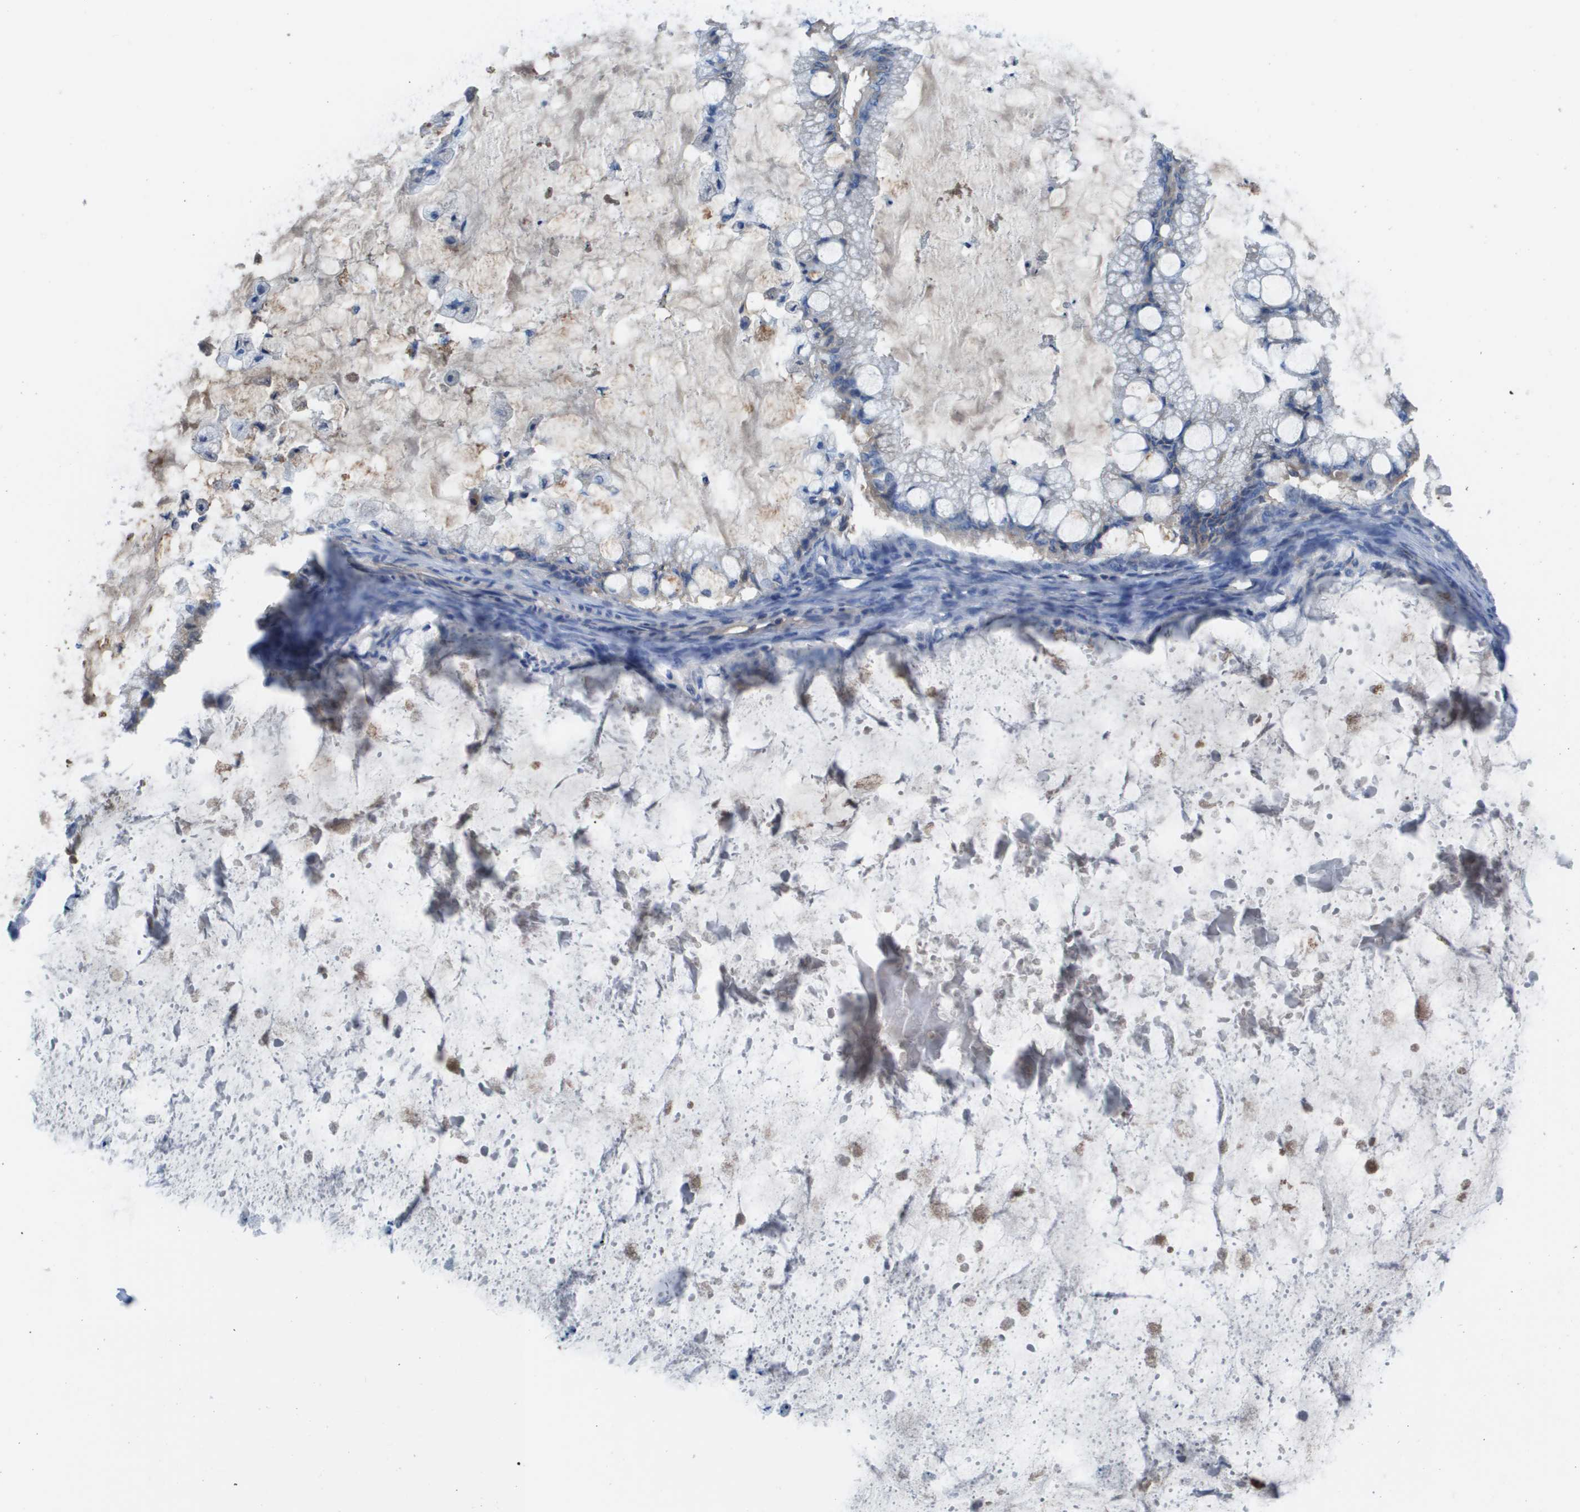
{"staining": {"intensity": "negative", "quantity": "none", "location": "none"}, "tissue": "ovarian cancer", "cell_type": "Tumor cells", "image_type": "cancer", "snomed": [{"axis": "morphology", "description": "Cystadenocarcinoma, mucinous, NOS"}, {"axis": "topography", "description": "Ovary"}], "caption": "The image reveals no staining of tumor cells in ovarian mucinous cystadenocarcinoma. Nuclei are stained in blue.", "gene": "VTN", "patient": {"sex": "female", "age": 57}}